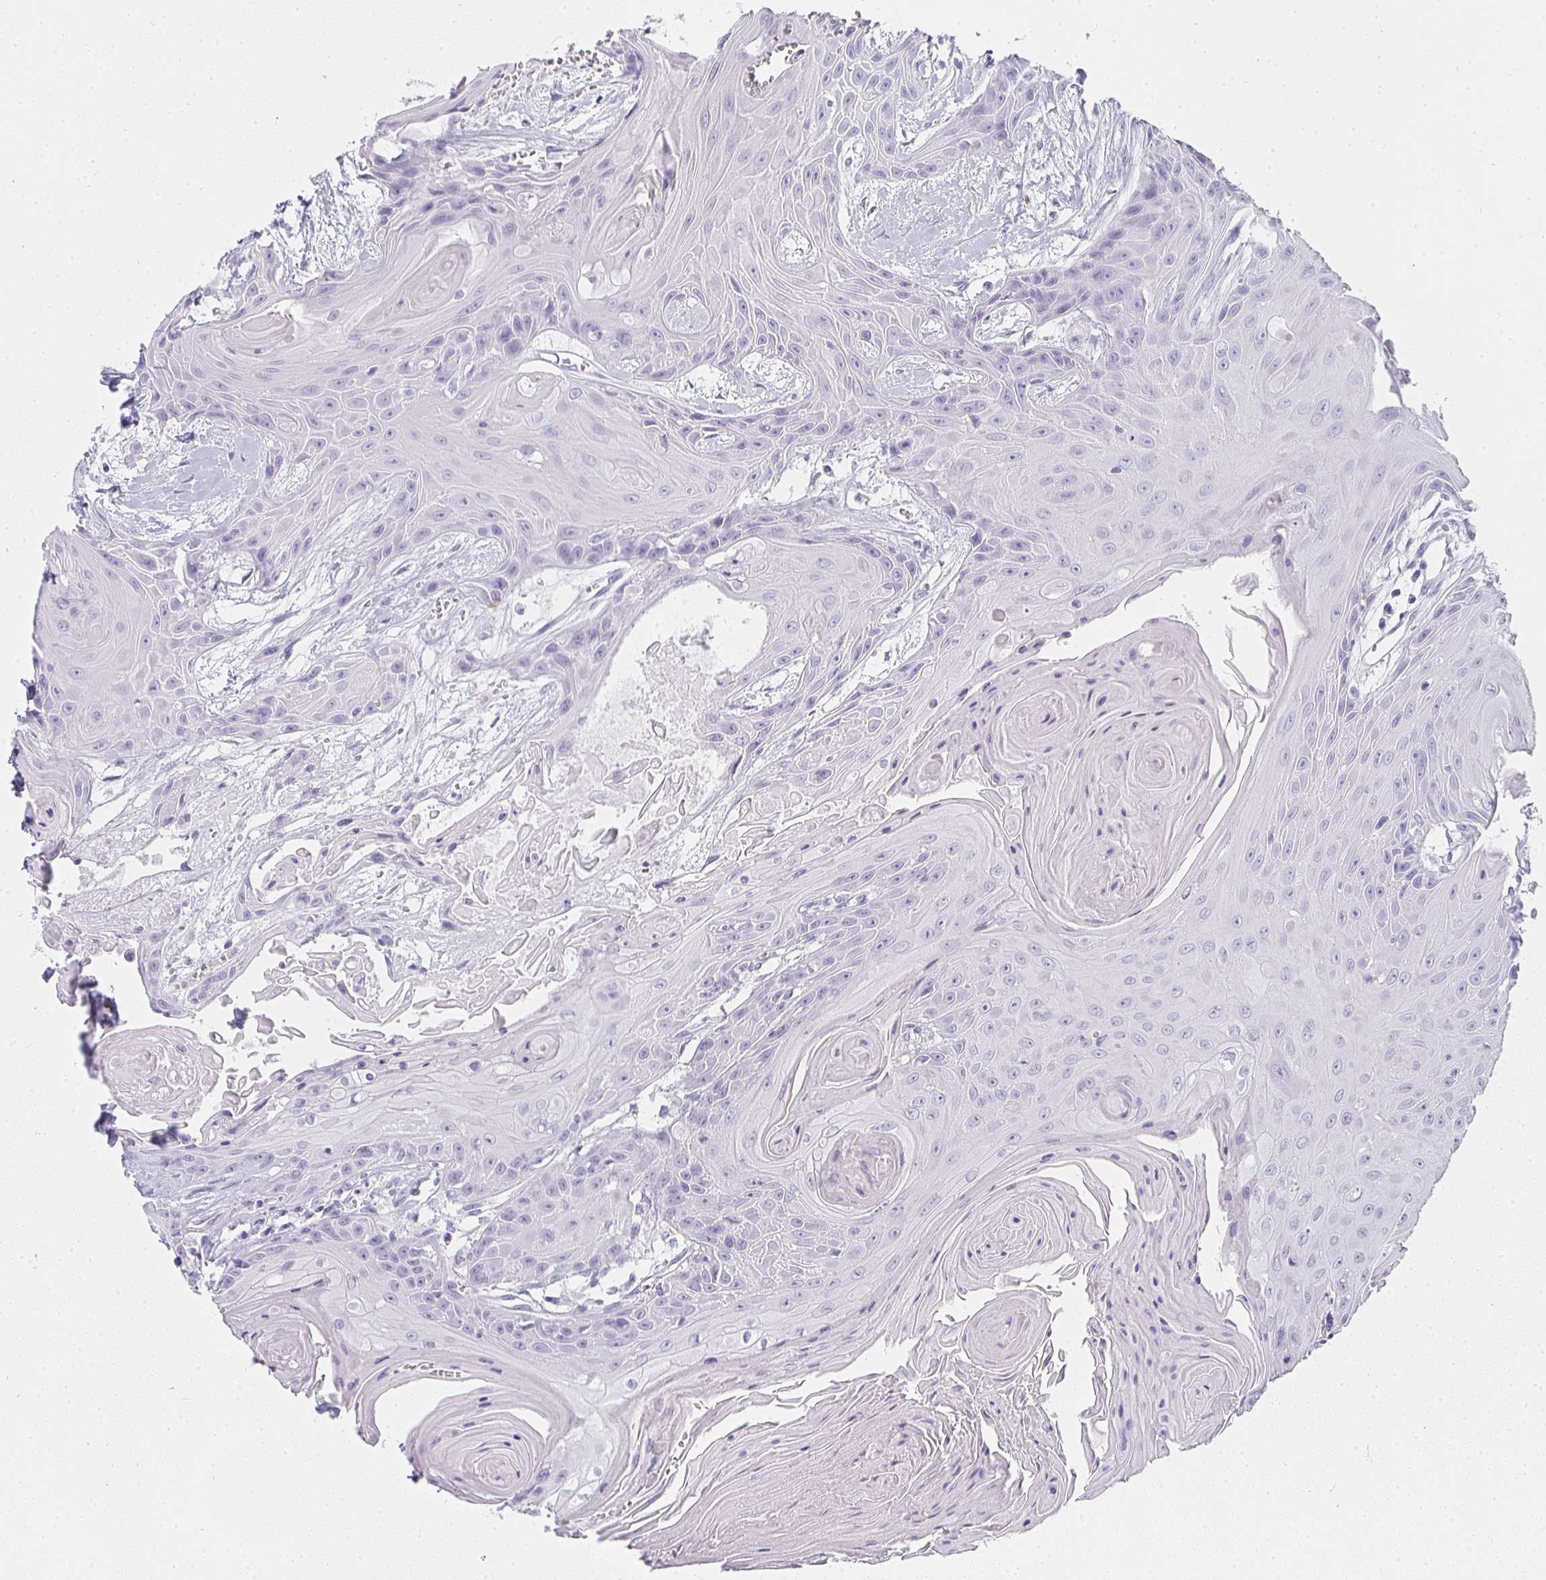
{"staining": {"intensity": "negative", "quantity": "none", "location": "none"}, "tissue": "head and neck cancer", "cell_type": "Tumor cells", "image_type": "cancer", "snomed": [{"axis": "morphology", "description": "Squamous cell carcinoma, NOS"}, {"axis": "topography", "description": "Head-Neck"}], "caption": "This is a histopathology image of immunohistochemistry staining of head and neck squamous cell carcinoma, which shows no staining in tumor cells.", "gene": "TPSD1", "patient": {"sex": "female", "age": 73}}